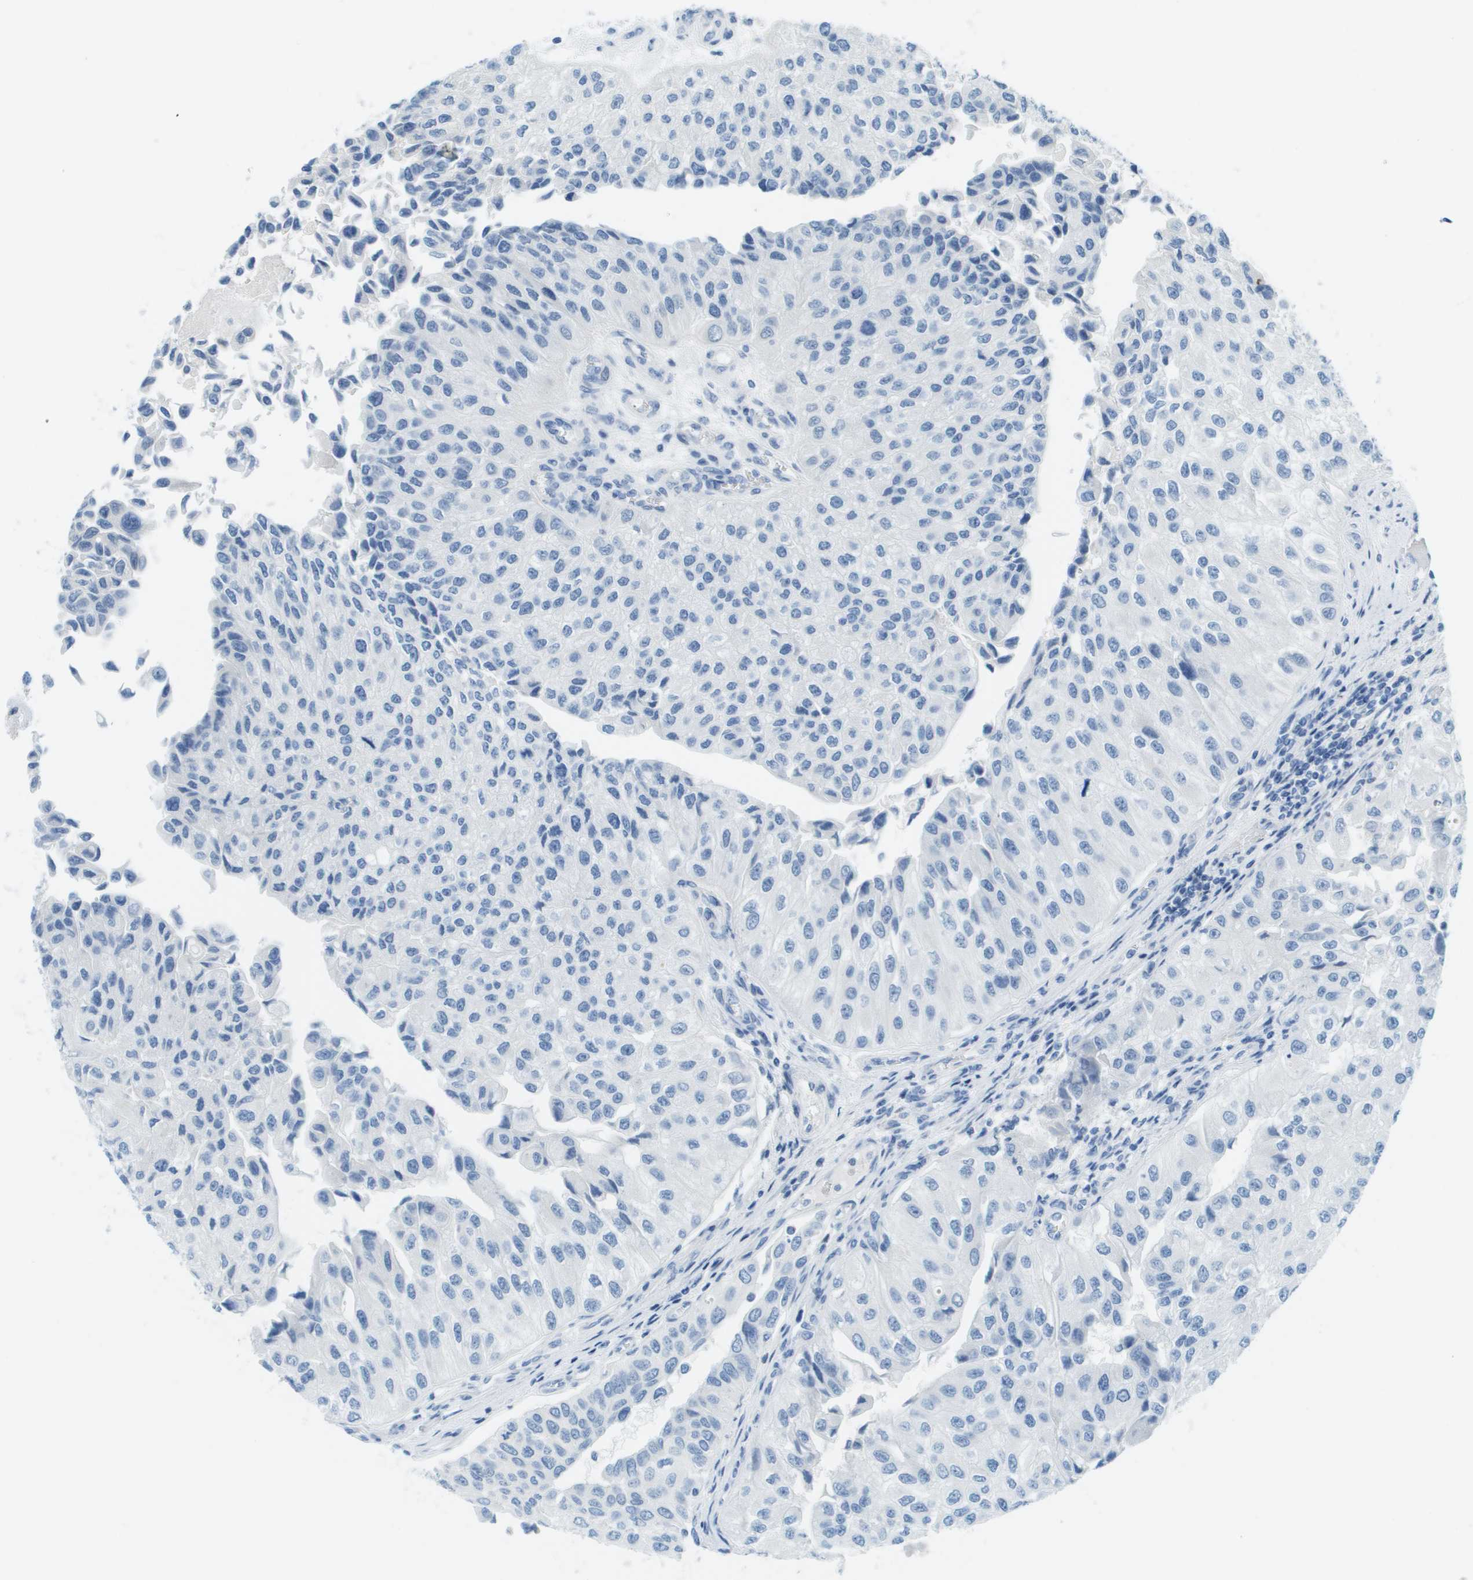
{"staining": {"intensity": "negative", "quantity": "none", "location": "none"}, "tissue": "urothelial cancer", "cell_type": "Tumor cells", "image_type": "cancer", "snomed": [{"axis": "morphology", "description": "Urothelial carcinoma, High grade"}, {"axis": "topography", "description": "Kidney"}, {"axis": "topography", "description": "Urinary bladder"}], "caption": "Micrograph shows no significant protein staining in tumor cells of high-grade urothelial carcinoma.", "gene": "CDHR2", "patient": {"sex": "male", "age": 77}}